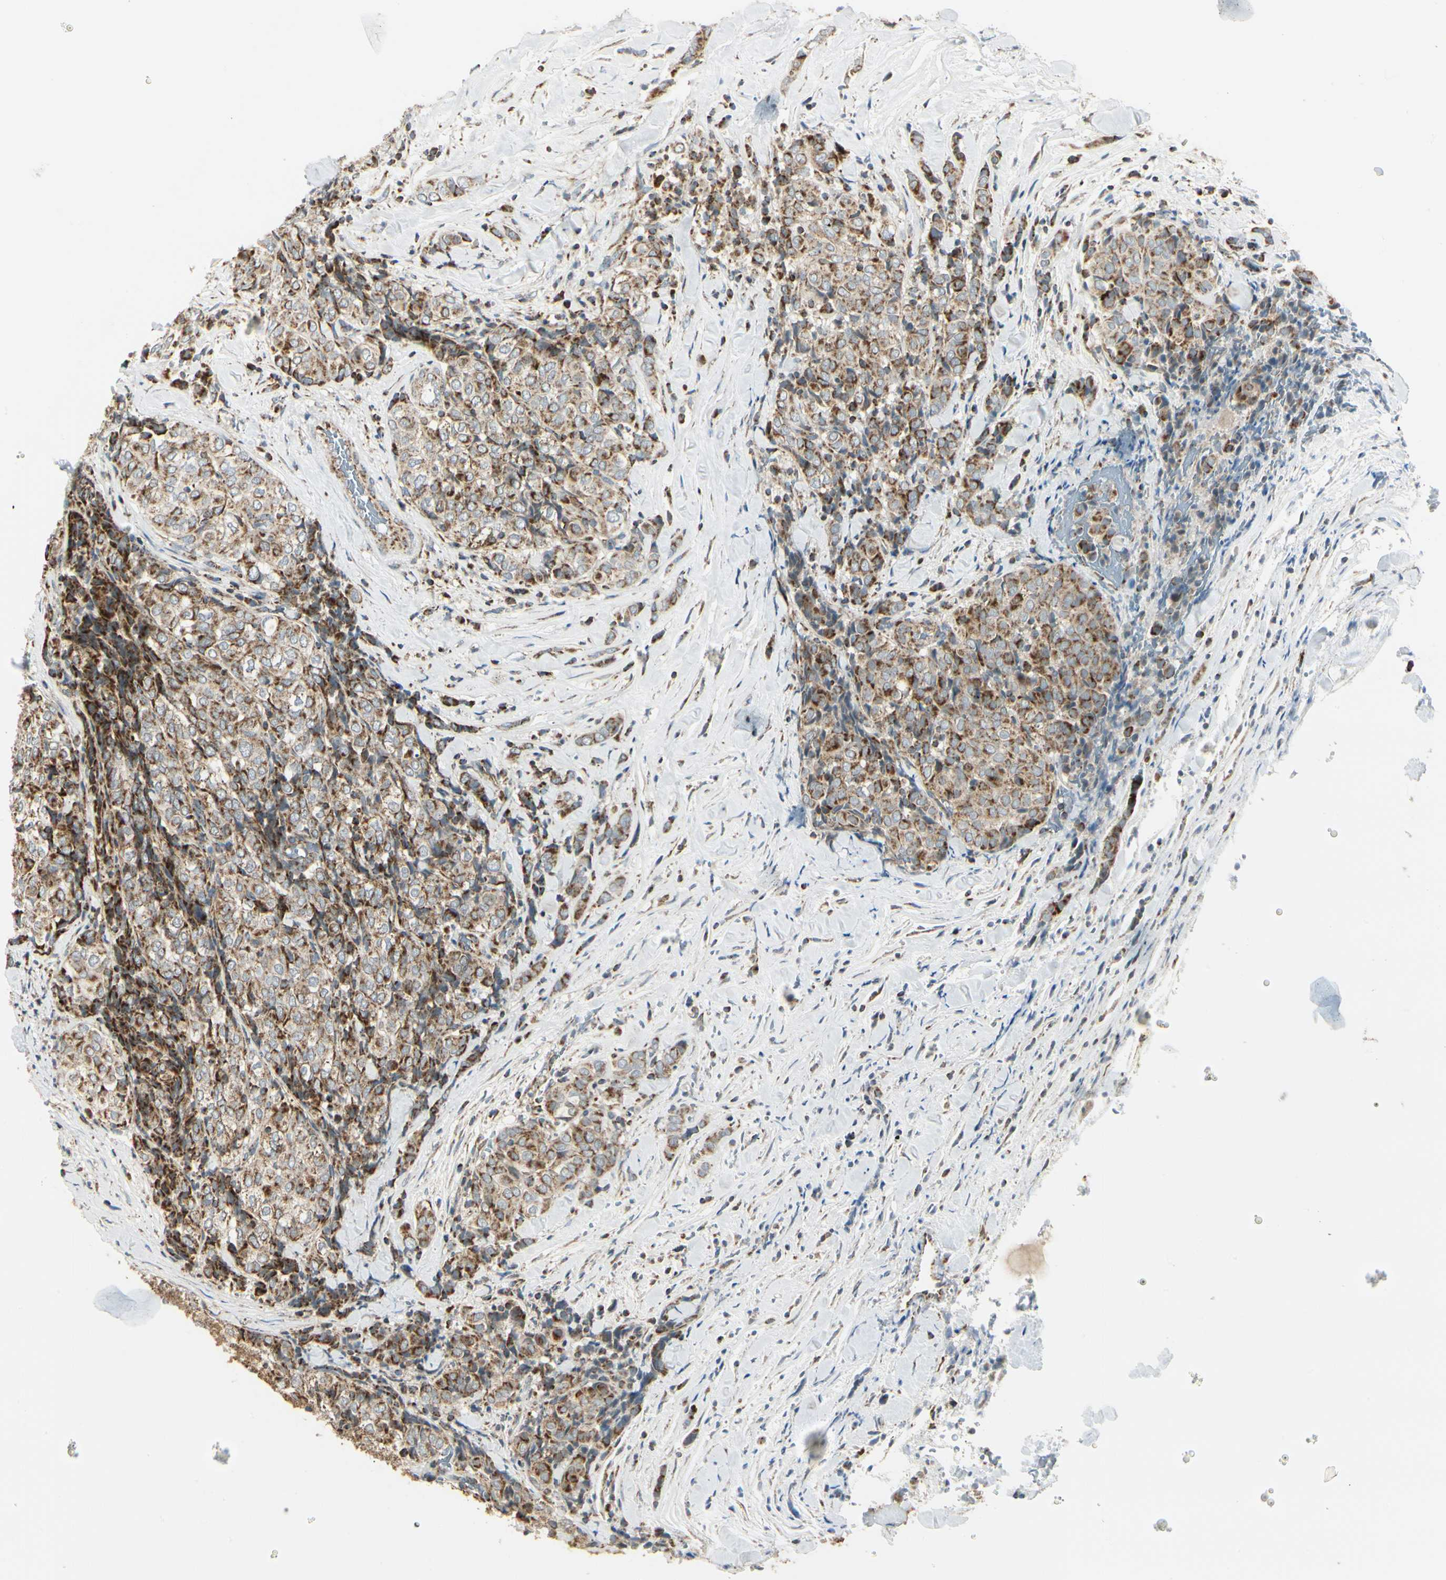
{"staining": {"intensity": "strong", "quantity": ">75%", "location": "cytoplasmic/membranous"}, "tissue": "thyroid cancer", "cell_type": "Tumor cells", "image_type": "cancer", "snomed": [{"axis": "morphology", "description": "Normal tissue, NOS"}, {"axis": "morphology", "description": "Papillary adenocarcinoma, NOS"}, {"axis": "topography", "description": "Thyroid gland"}], "caption": "Strong cytoplasmic/membranous expression for a protein is present in about >75% of tumor cells of thyroid papillary adenocarcinoma using IHC.", "gene": "ANKS6", "patient": {"sex": "female", "age": 30}}